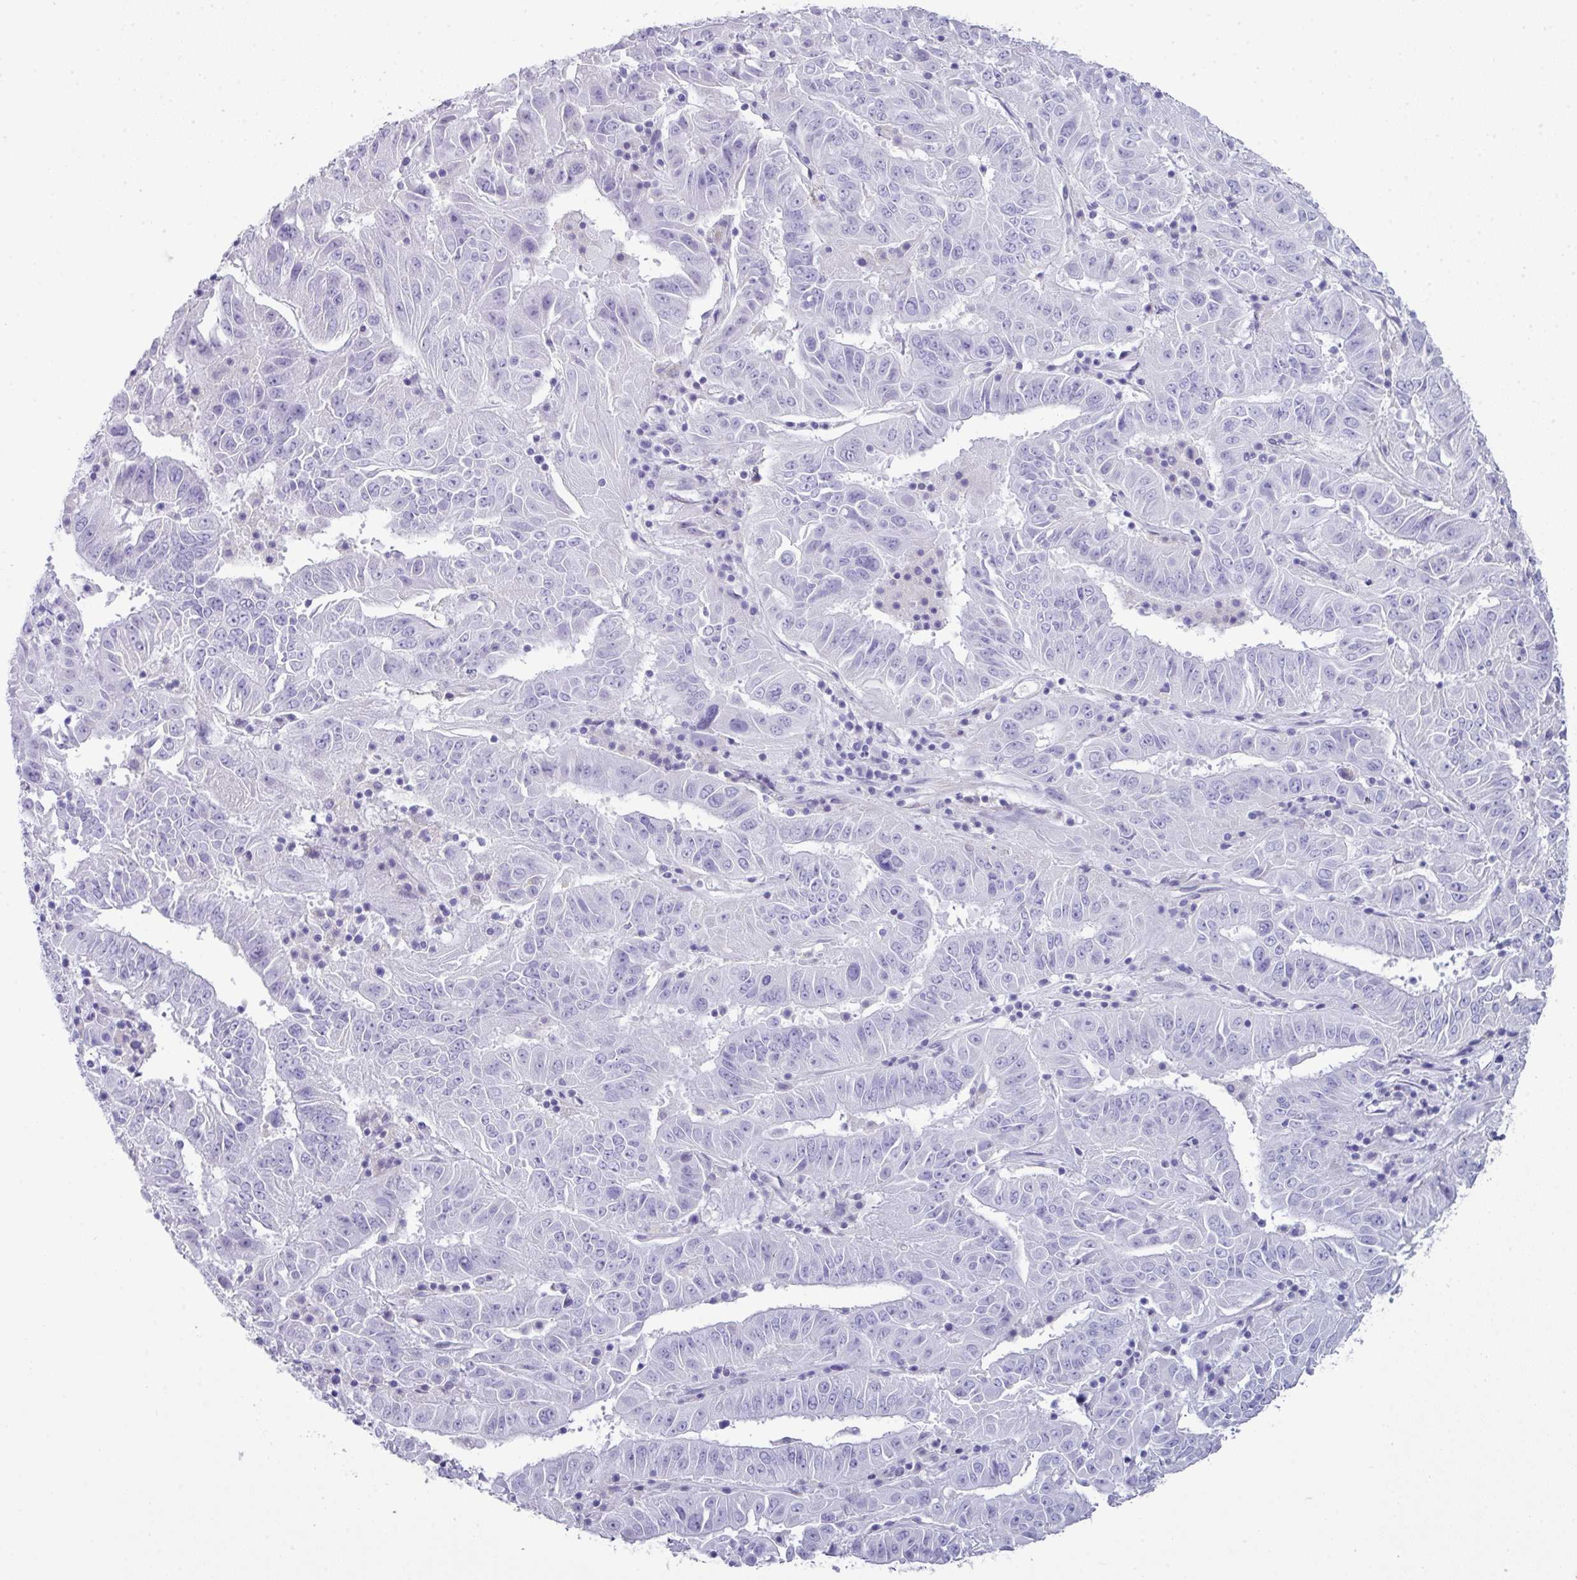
{"staining": {"intensity": "negative", "quantity": "none", "location": "none"}, "tissue": "pancreatic cancer", "cell_type": "Tumor cells", "image_type": "cancer", "snomed": [{"axis": "morphology", "description": "Adenocarcinoma, NOS"}, {"axis": "topography", "description": "Pancreas"}], "caption": "Tumor cells show no significant positivity in adenocarcinoma (pancreatic). Brightfield microscopy of IHC stained with DAB (3,3'-diaminobenzidine) (brown) and hematoxylin (blue), captured at high magnification.", "gene": "ABCC5", "patient": {"sex": "male", "age": 63}}